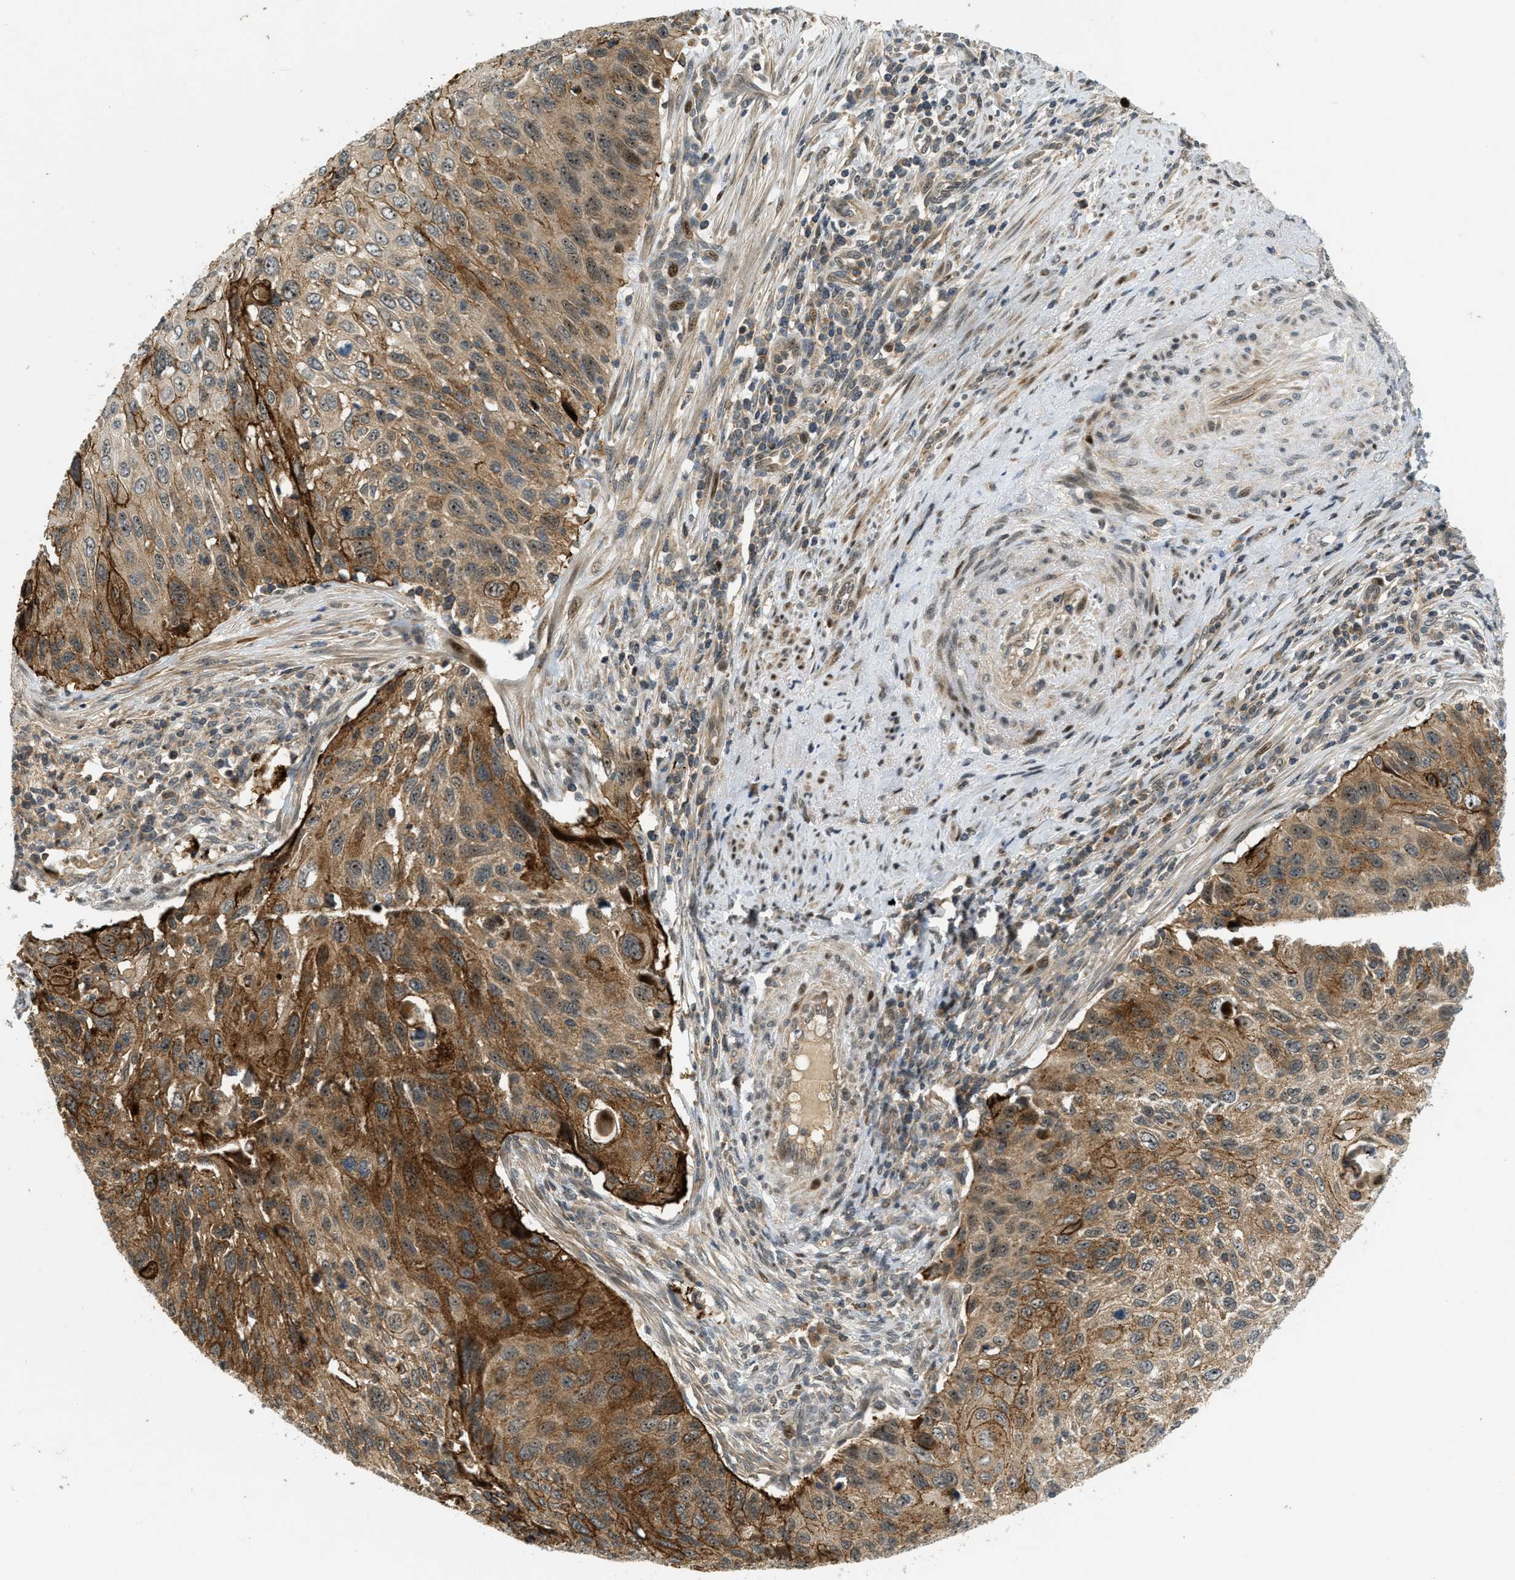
{"staining": {"intensity": "moderate", "quantity": ">75%", "location": "cytoplasmic/membranous"}, "tissue": "cervical cancer", "cell_type": "Tumor cells", "image_type": "cancer", "snomed": [{"axis": "morphology", "description": "Squamous cell carcinoma, NOS"}, {"axis": "topography", "description": "Cervix"}], "caption": "Protein staining shows moderate cytoplasmic/membranous expression in approximately >75% of tumor cells in cervical squamous cell carcinoma.", "gene": "TRAPPC14", "patient": {"sex": "female", "age": 70}}